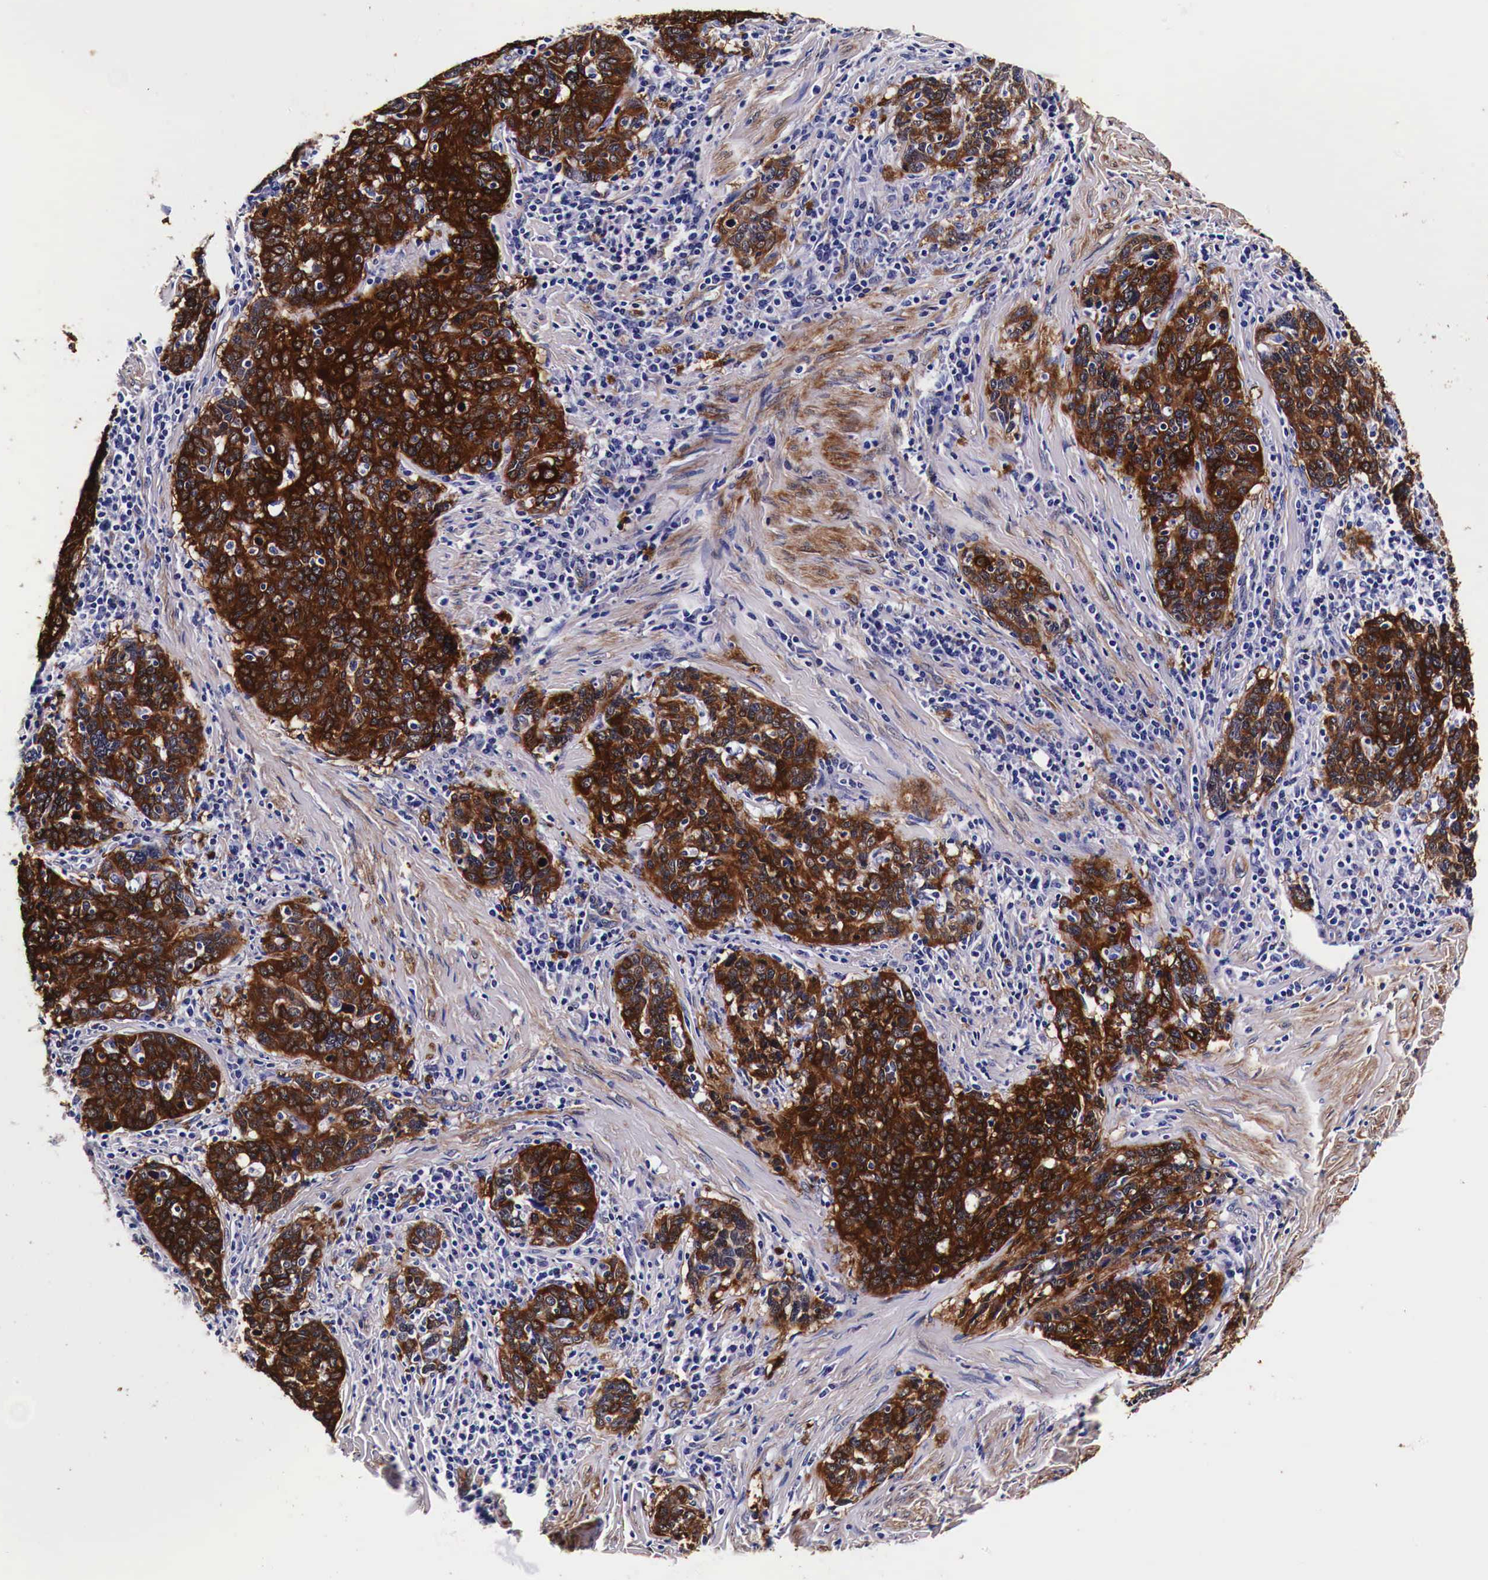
{"staining": {"intensity": "strong", "quantity": ">75%", "location": "cytoplasmic/membranous"}, "tissue": "cervical cancer", "cell_type": "Tumor cells", "image_type": "cancer", "snomed": [{"axis": "morphology", "description": "Squamous cell carcinoma, NOS"}, {"axis": "topography", "description": "Cervix"}], "caption": "About >75% of tumor cells in squamous cell carcinoma (cervical) display strong cytoplasmic/membranous protein staining as visualized by brown immunohistochemical staining.", "gene": "HSPB1", "patient": {"sex": "female", "age": 41}}